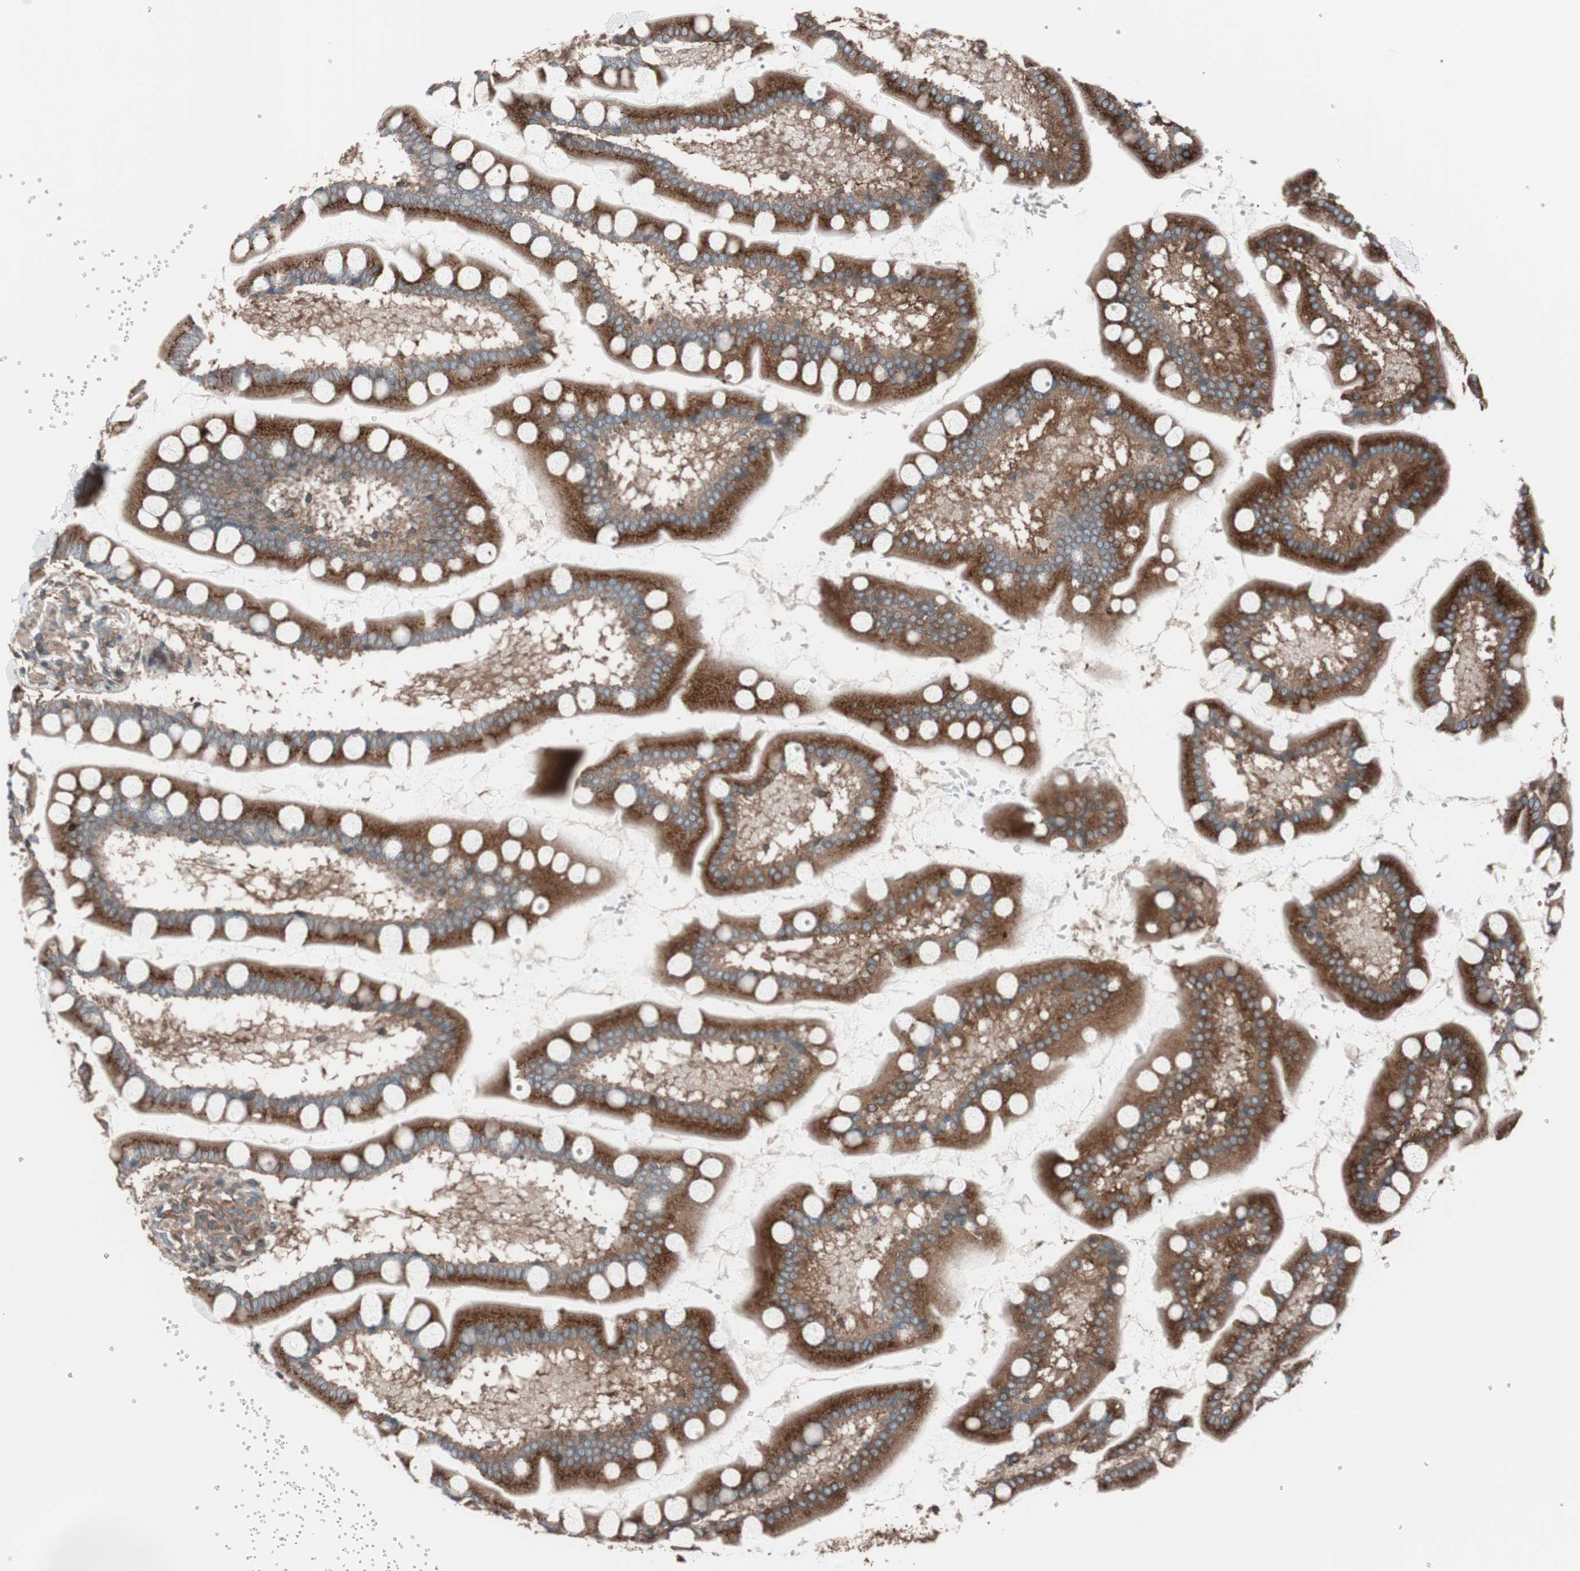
{"staining": {"intensity": "moderate", "quantity": ">75%", "location": "cytoplasmic/membranous"}, "tissue": "small intestine", "cell_type": "Glandular cells", "image_type": "normal", "snomed": [{"axis": "morphology", "description": "Normal tissue, NOS"}, {"axis": "topography", "description": "Small intestine"}], "caption": "Small intestine was stained to show a protein in brown. There is medium levels of moderate cytoplasmic/membranous staining in about >75% of glandular cells.", "gene": "SEC31A", "patient": {"sex": "male", "age": 41}}